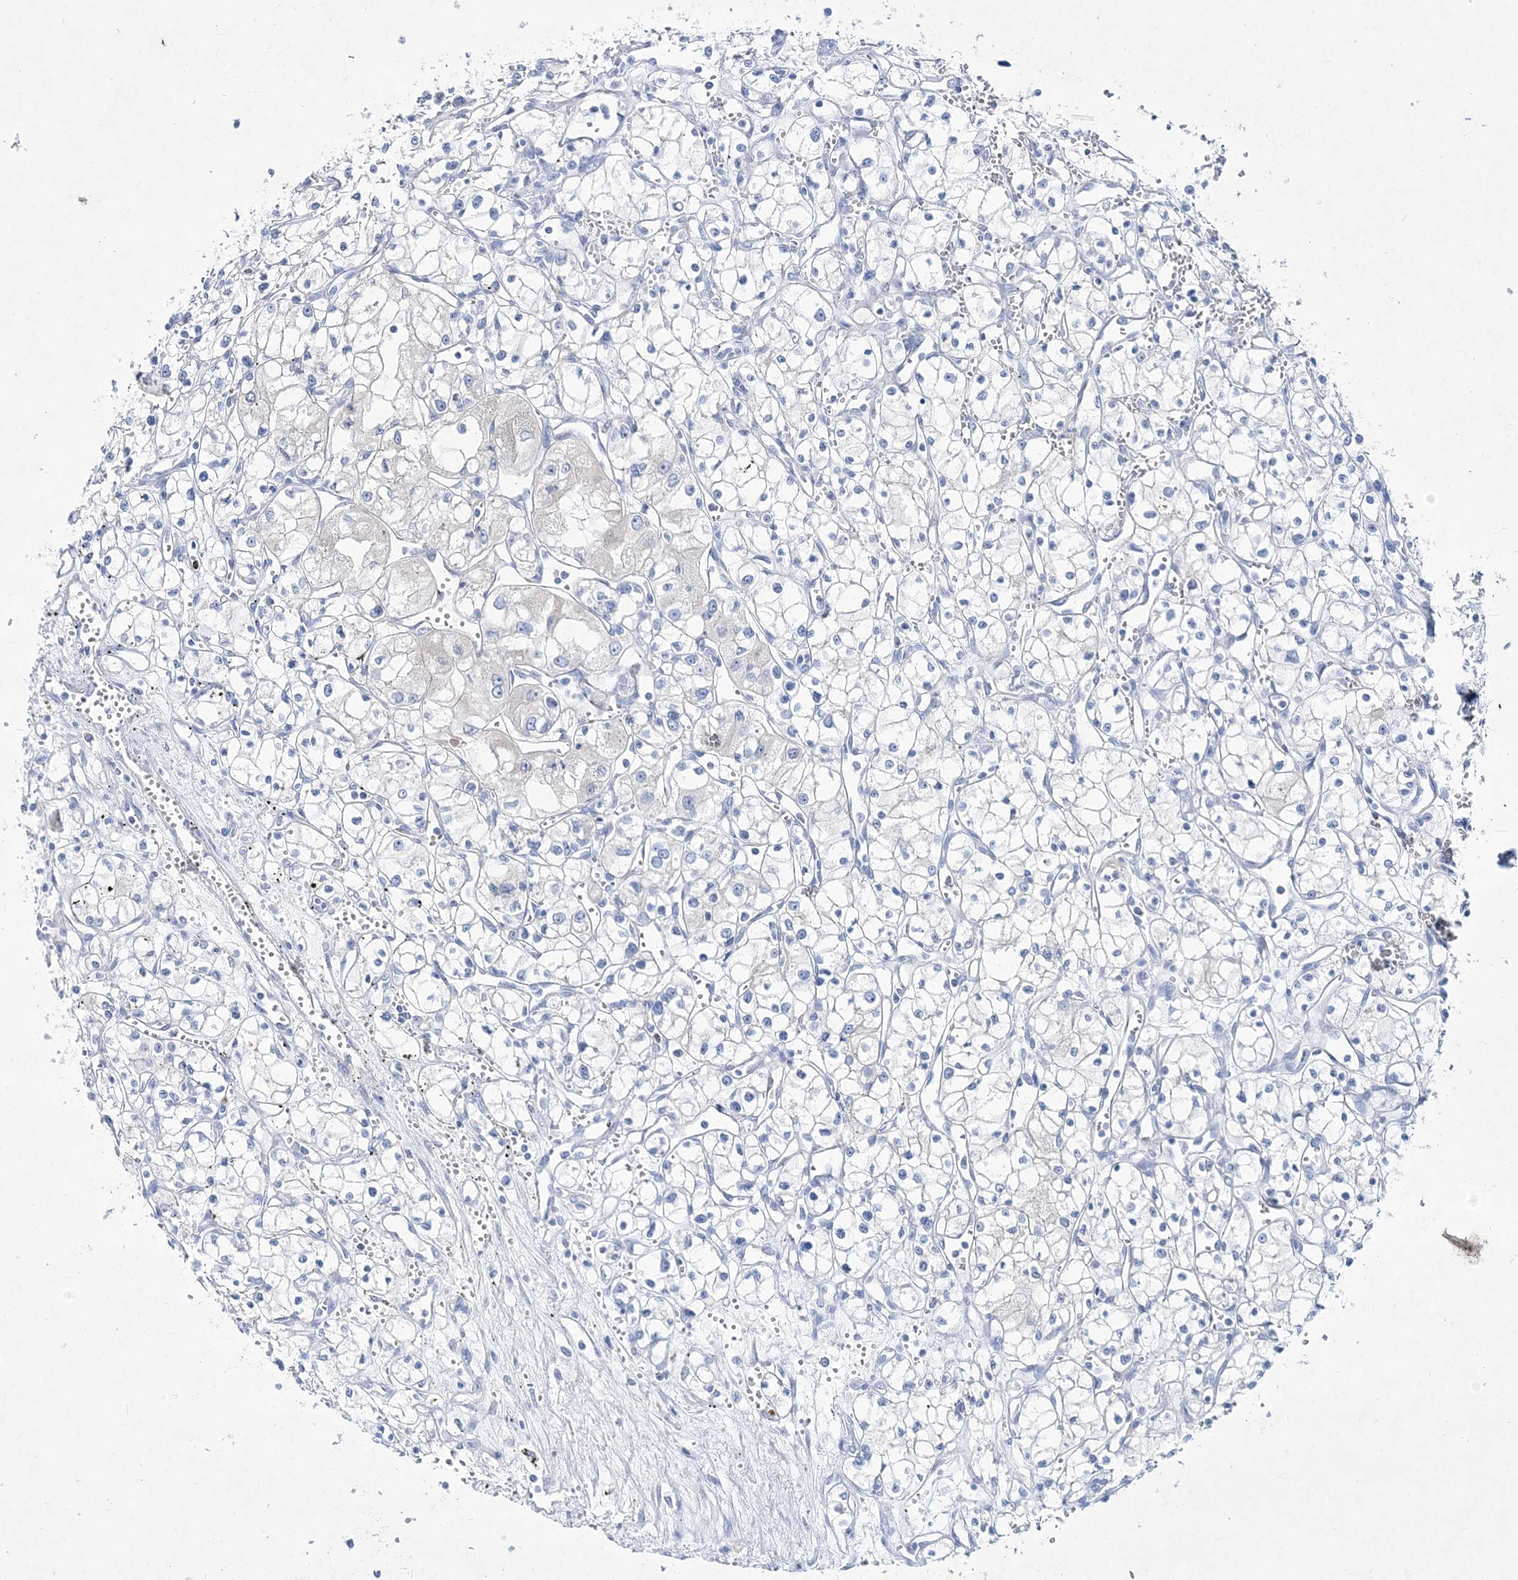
{"staining": {"intensity": "negative", "quantity": "none", "location": "none"}, "tissue": "renal cancer", "cell_type": "Tumor cells", "image_type": "cancer", "snomed": [{"axis": "morphology", "description": "Adenocarcinoma, NOS"}, {"axis": "topography", "description": "Kidney"}], "caption": "Immunohistochemistry (IHC) of renal cancer demonstrates no positivity in tumor cells. Nuclei are stained in blue.", "gene": "SPINK7", "patient": {"sex": "male", "age": 59}}